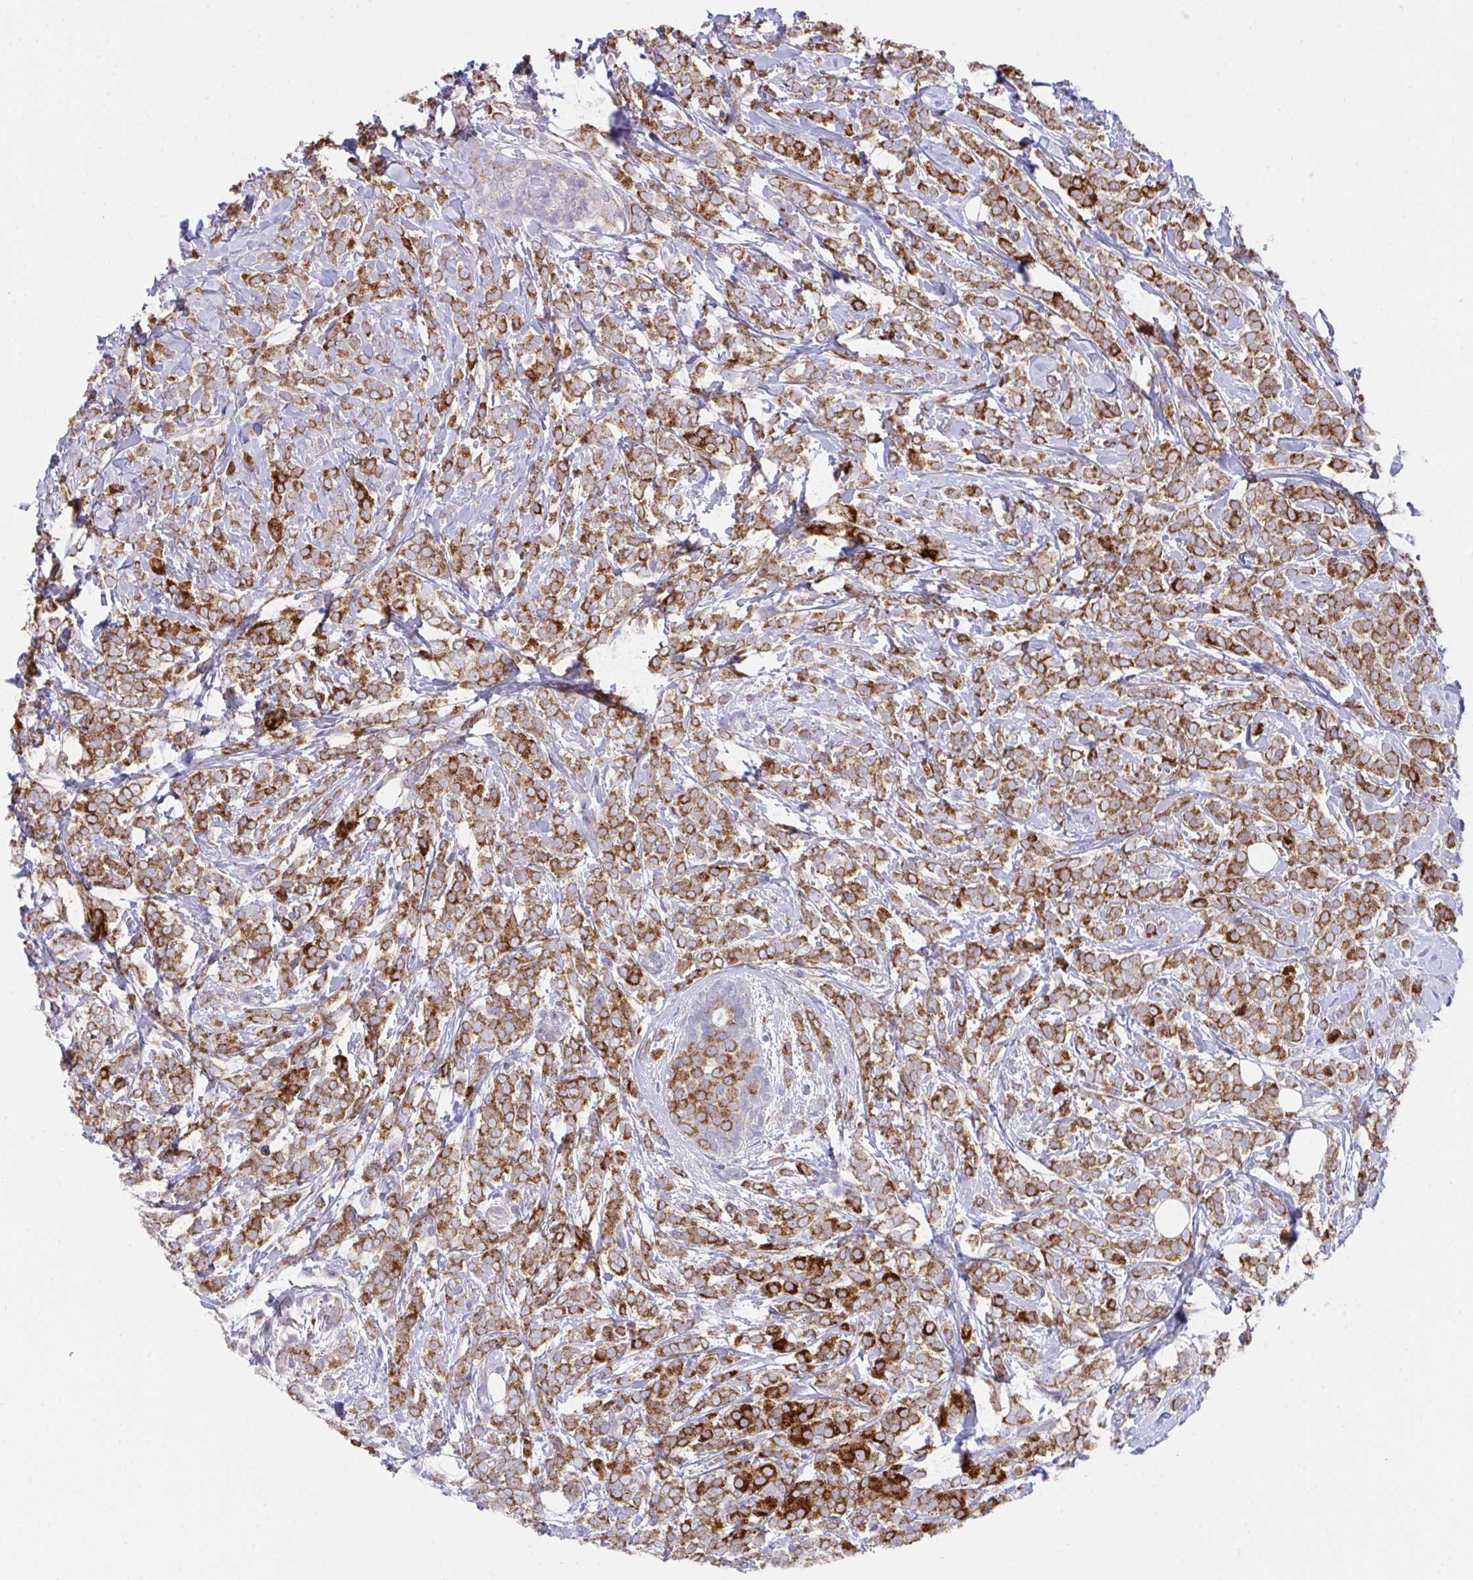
{"staining": {"intensity": "strong", "quantity": ">75%", "location": "cytoplasmic/membranous"}, "tissue": "breast cancer", "cell_type": "Tumor cells", "image_type": "cancer", "snomed": [{"axis": "morphology", "description": "Lobular carcinoma"}, {"axis": "topography", "description": "Breast"}], "caption": "Immunohistochemical staining of breast lobular carcinoma demonstrates high levels of strong cytoplasmic/membranous protein staining in about >75% of tumor cells.", "gene": "MIA3", "patient": {"sex": "female", "age": 49}}